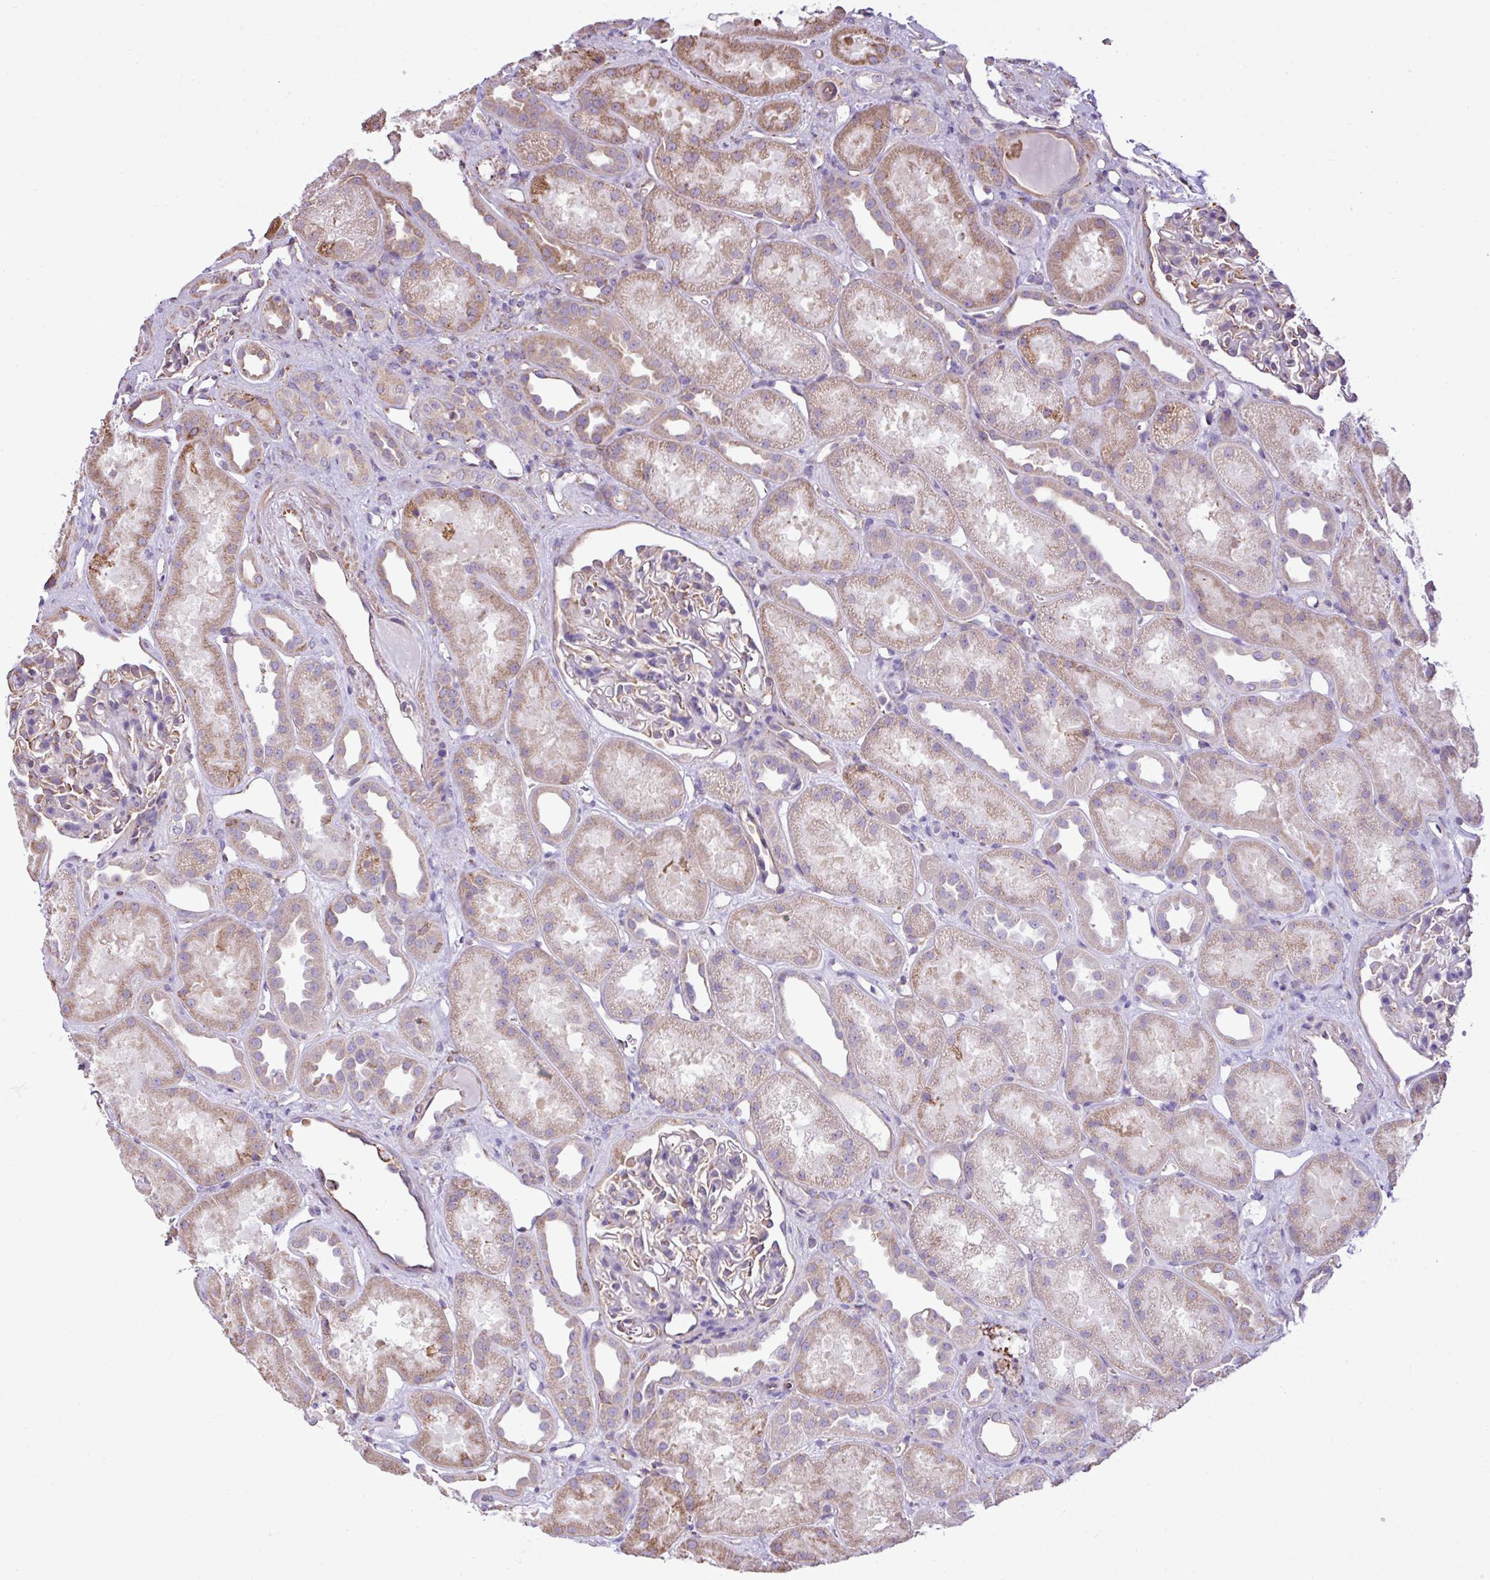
{"staining": {"intensity": "weak", "quantity": "<25%", "location": "cytoplasmic/membranous"}, "tissue": "kidney", "cell_type": "Cells in glomeruli", "image_type": "normal", "snomed": [{"axis": "morphology", "description": "Normal tissue, NOS"}, {"axis": "topography", "description": "Kidney"}], "caption": "A micrograph of human kidney is negative for staining in cells in glomeruli.", "gene": "ZSCAN5A", "patient": {"sex": "male", "age": 61}}